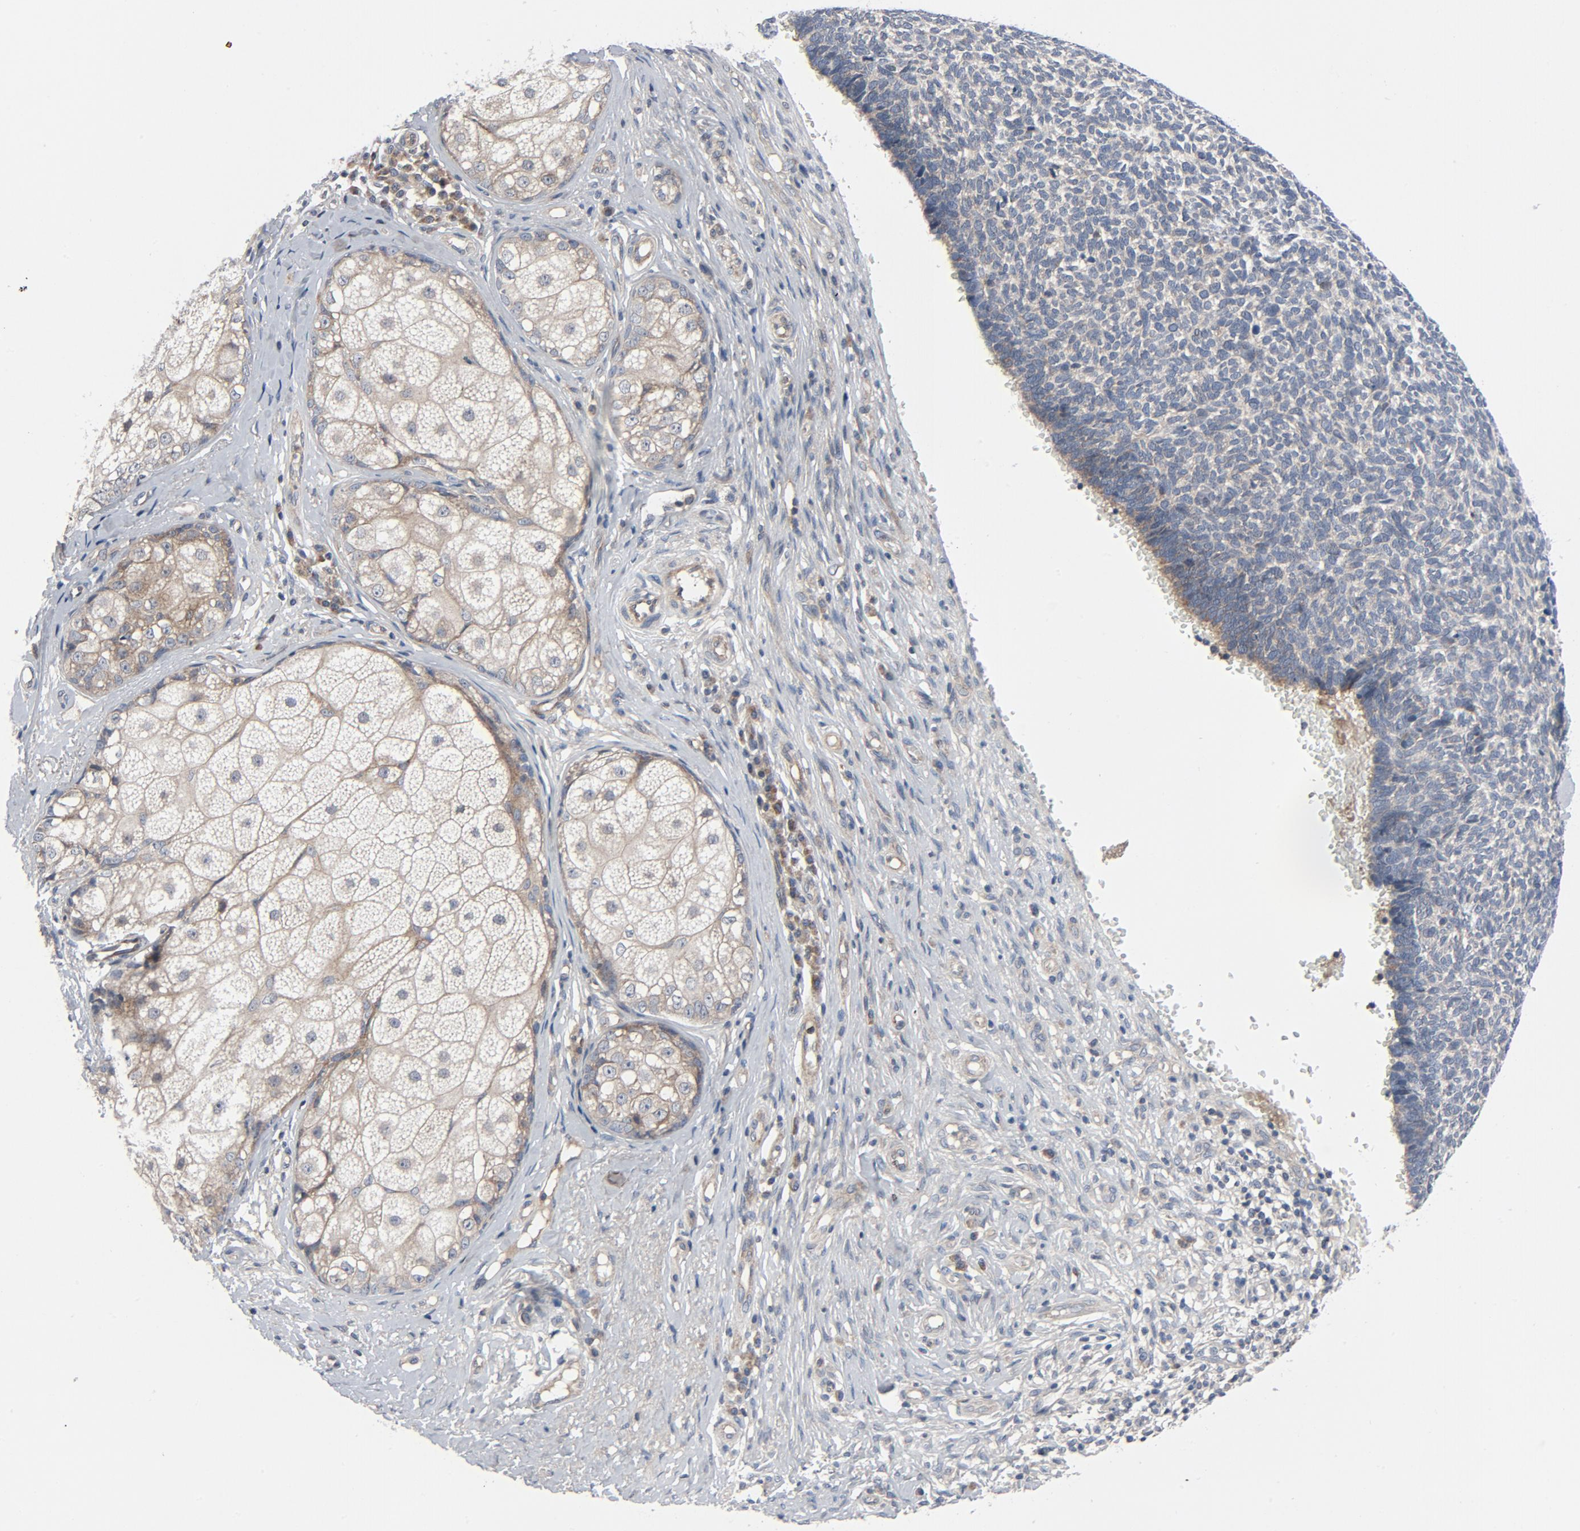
{"staining": {"intensity": "negative", "quantity": "none", "location": "none"}, "tissue": "skin cancer", "cell_type": "Tumor cells", "image_type": "cancer", "snomed": [{"axis": "morphology", "description": "Basal cell carcinoma"}, {"axis": "topography", "description": "Skin"}], "caption": "Immunohistochemistry (IHC) image of neoplastic tissue: human skin basal cell carcinoma stained with DAB (3,3'-diaminobenzidine) shows no significant protein expression in tumor cells.", "gene": "TSG101", "patient": {"sex": "male", "age": 87}}